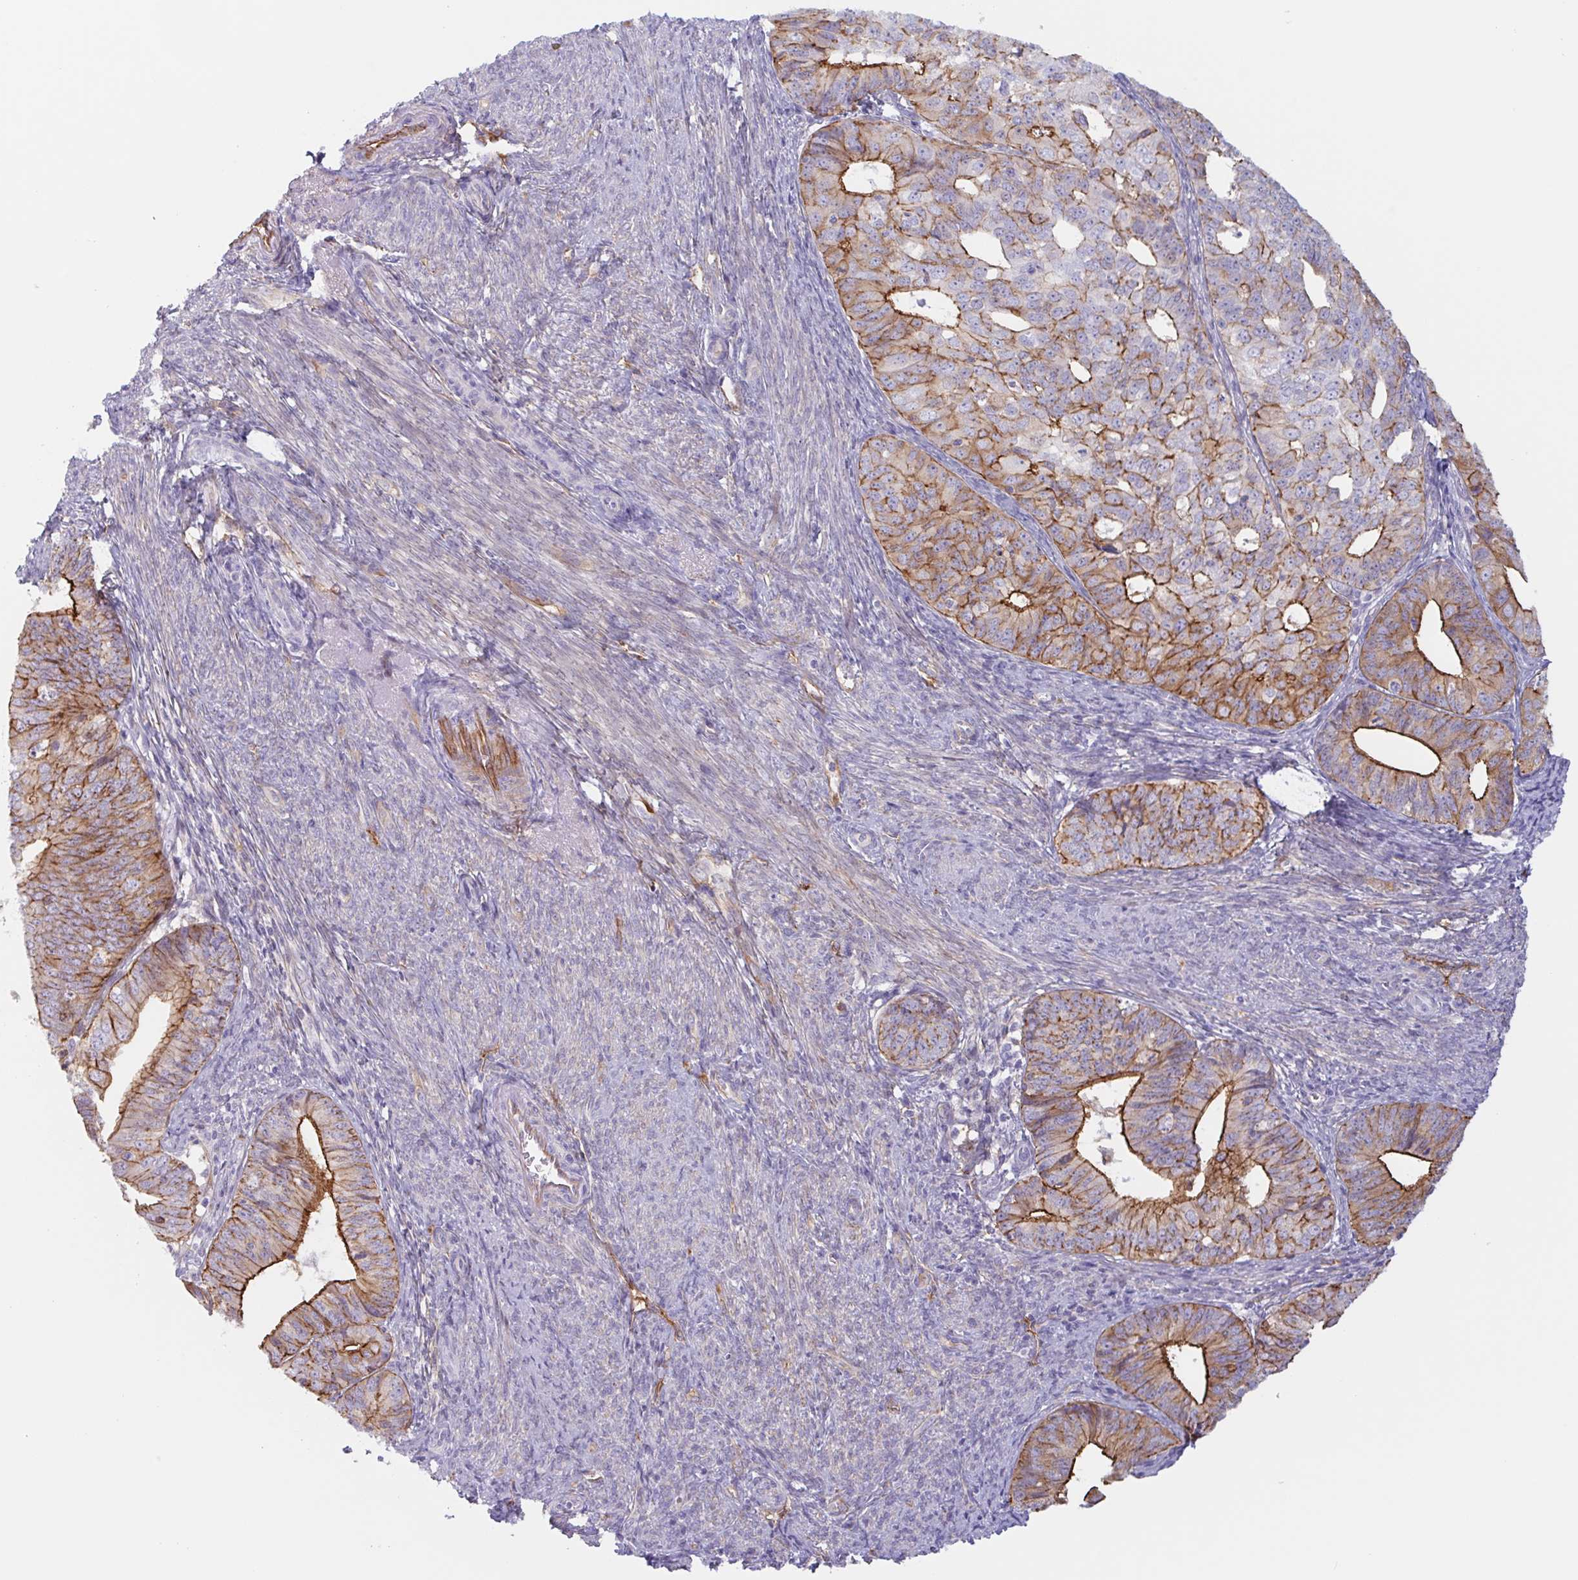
{"staining": {"intensity": "strong", "quantity": "25%-75%", "location": "cytoplasmic/membranous"}, "tissue": "endometrial cancer", "cell_type": "Tumor cells", "image_type": "cancer", "snomed": [{"axis": "morphology", "description": "Adenocarcinoma, NOS"}, {"axis": "topography", "description": "Endometrium"}], "caption": "Strong cytoplasmic/membranous protein positivity is appreciated in about 25%-75% of tumor cells in endometrial cancer.", "gene": "MYH10", "patient": {"sex": "female", "age": 56}}